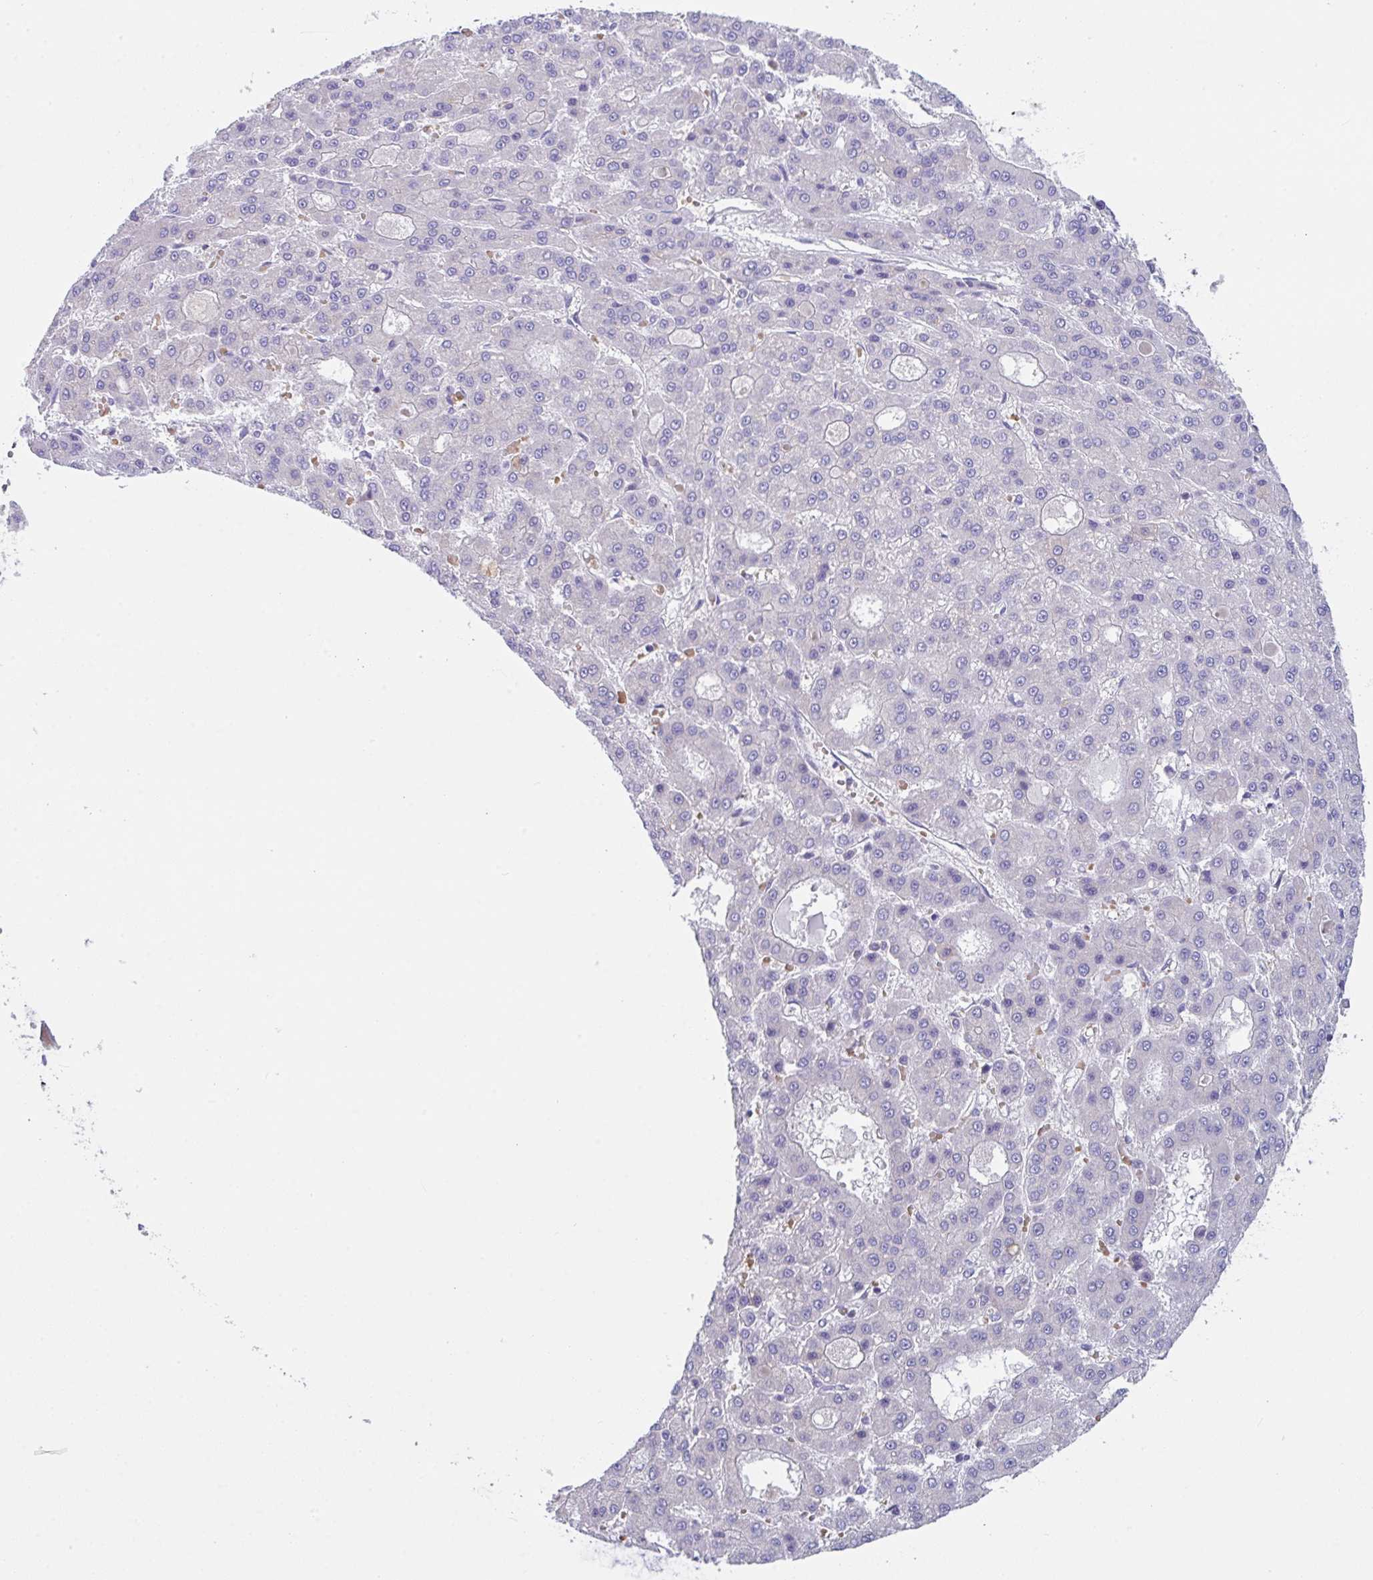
{"staining": {"intensity": "negative", "quantity": "none", "location": "none"}, "tissue": "liver cancer", "cell_type": "Tumor cells", "image_type": "cancer", "snomed": [{"axis": "morphology", "description": "Carcinoma, Hepatocellular, NOS"}, {"axis": "topography", "description": "Liver"}], "caption": "There is no significant positivity in tumor cells of liver cancer (hepatocellular carcinoma).", "gene": "TFAP2C", "patient": {"sex": "male", "age": 70}}